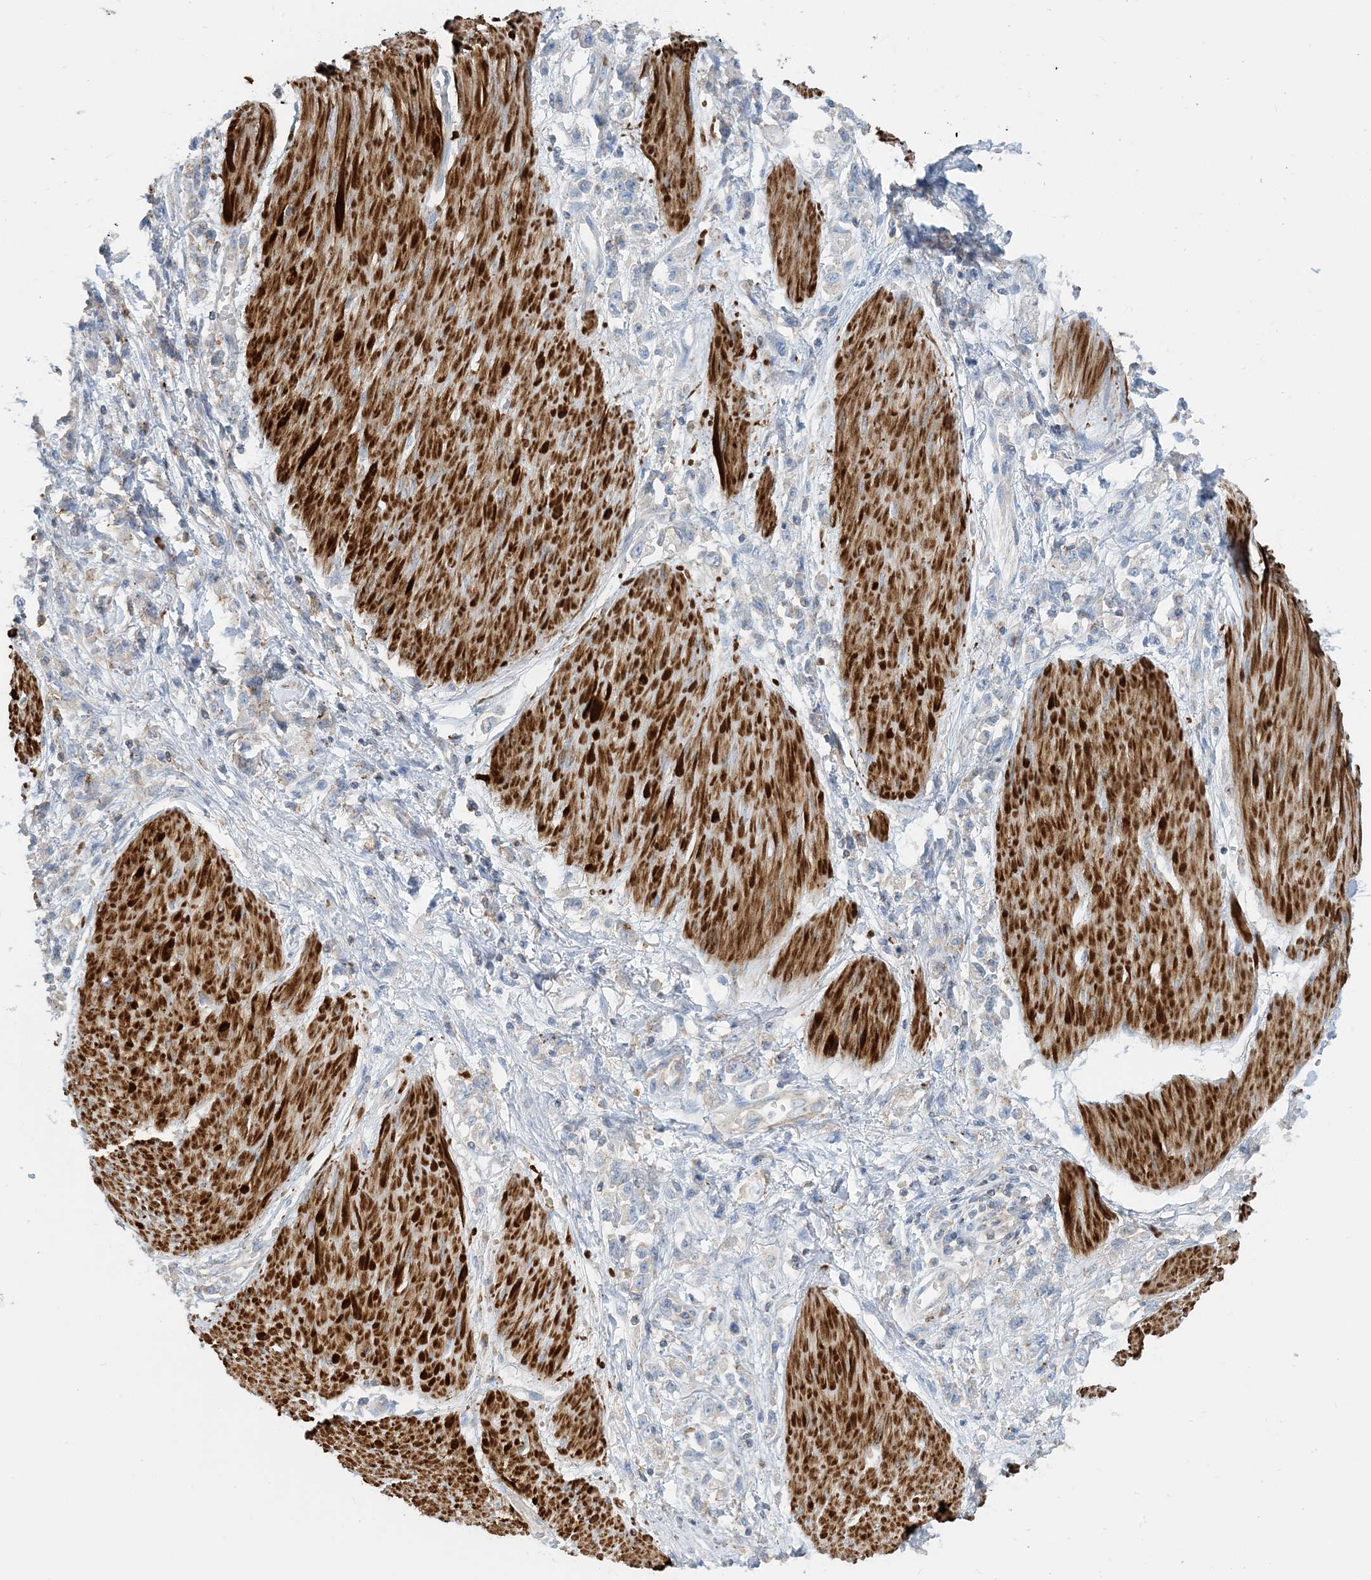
{"staining": {"intensity": "negative", "quantity": "none", "location": "none"}, "tissue": "stomach cancer", "cell_type": "Tumor cells", "image_type": "cancer", "snomed": [{"axis": "morphology", "description": "Adenocarcinoma, NOS"}, {"axis": "topography", "description": "Stomach"}], "caption": "Stomach adenocarcinoma stained for a protein using immunohistochemistry displays no staining tumor cells.", "gene": "CALHM5", "patient": {"sex": "female", "age": 76}}